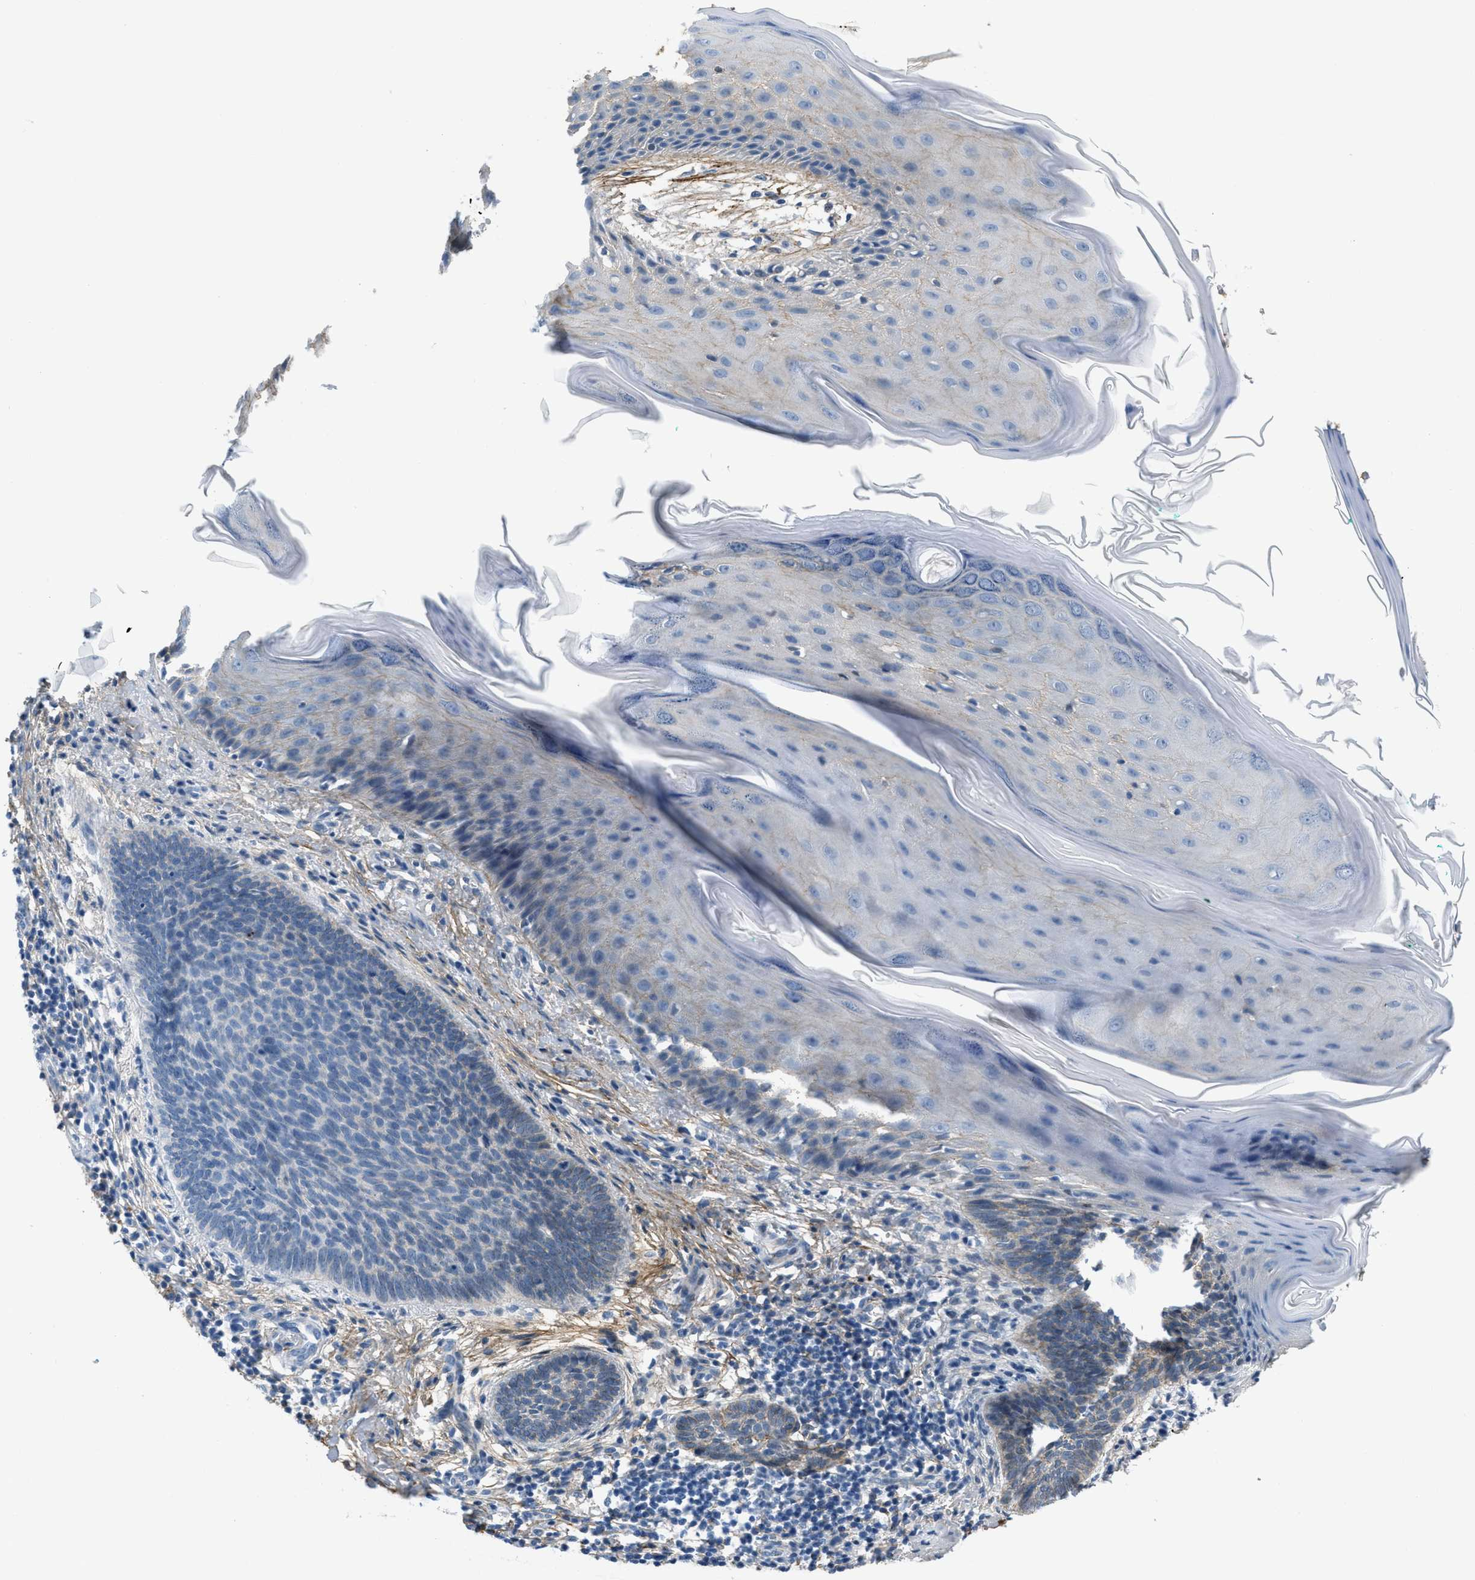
{"staining": {"intensity": "weak", "quantity": "<25%", "location": "cytoplasmic/membranous"}, "tissue": "skin cancer", "cell_type": "Tumor cells", "image_type": "cancer", "snomed": [{"axis": "morphology", "description": "Basal cell carcinoma"}, {"axis": "topography", "description": "Skin"}], "caption": "Immunohistochemistry (IHC) micrograph of neoplastic tissue: skin basal cell carcinoma stained with DAB (3,3'-diaminobenzidine) reveals no significant protein positivity in tumor cells. (Brightfield microscopy of DAB immunohistochemistry (IHC) at high magnification).", "gene": "FBN1", "patient": {"sex": "male", "age": 60}}